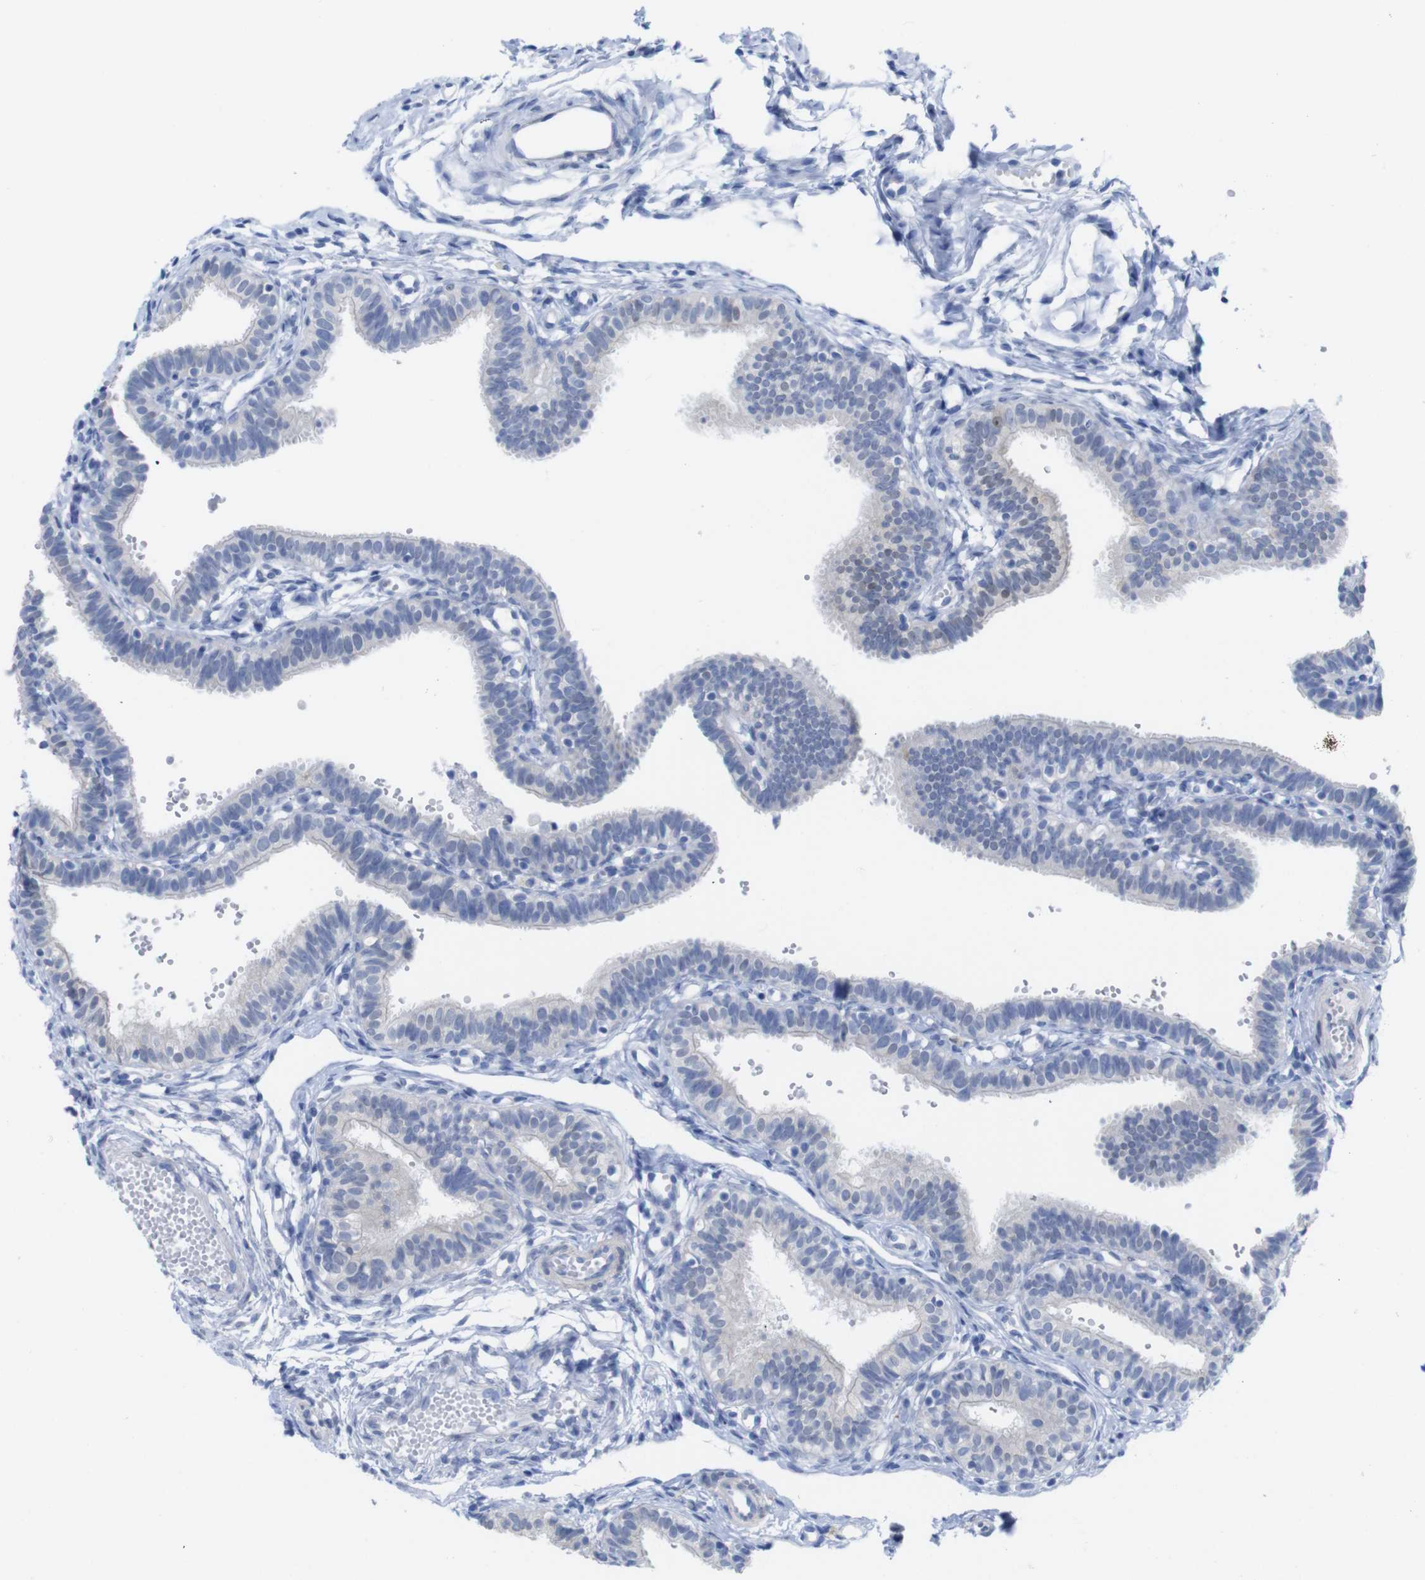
{"staining": {"intensity": "negative", "quantity": "none", "location": "none"}, "tissue": "fallopian tube", "cell_type": "Glandular cells", "image_type": "normal", "snomed": [{"axis": "morphology", "description": "Normal tissue, NOS"}, {"axis": "topography", "description": "Fallopian tube"}, {"axis": "topography", "description": "Placenta"}], "caption": "Photomicrograph shows no significant protein expression in glandular cells of unremarkable fallopian tube.", "gene": "PNMA1", "patient": {"sex": "female", "age": 34}}